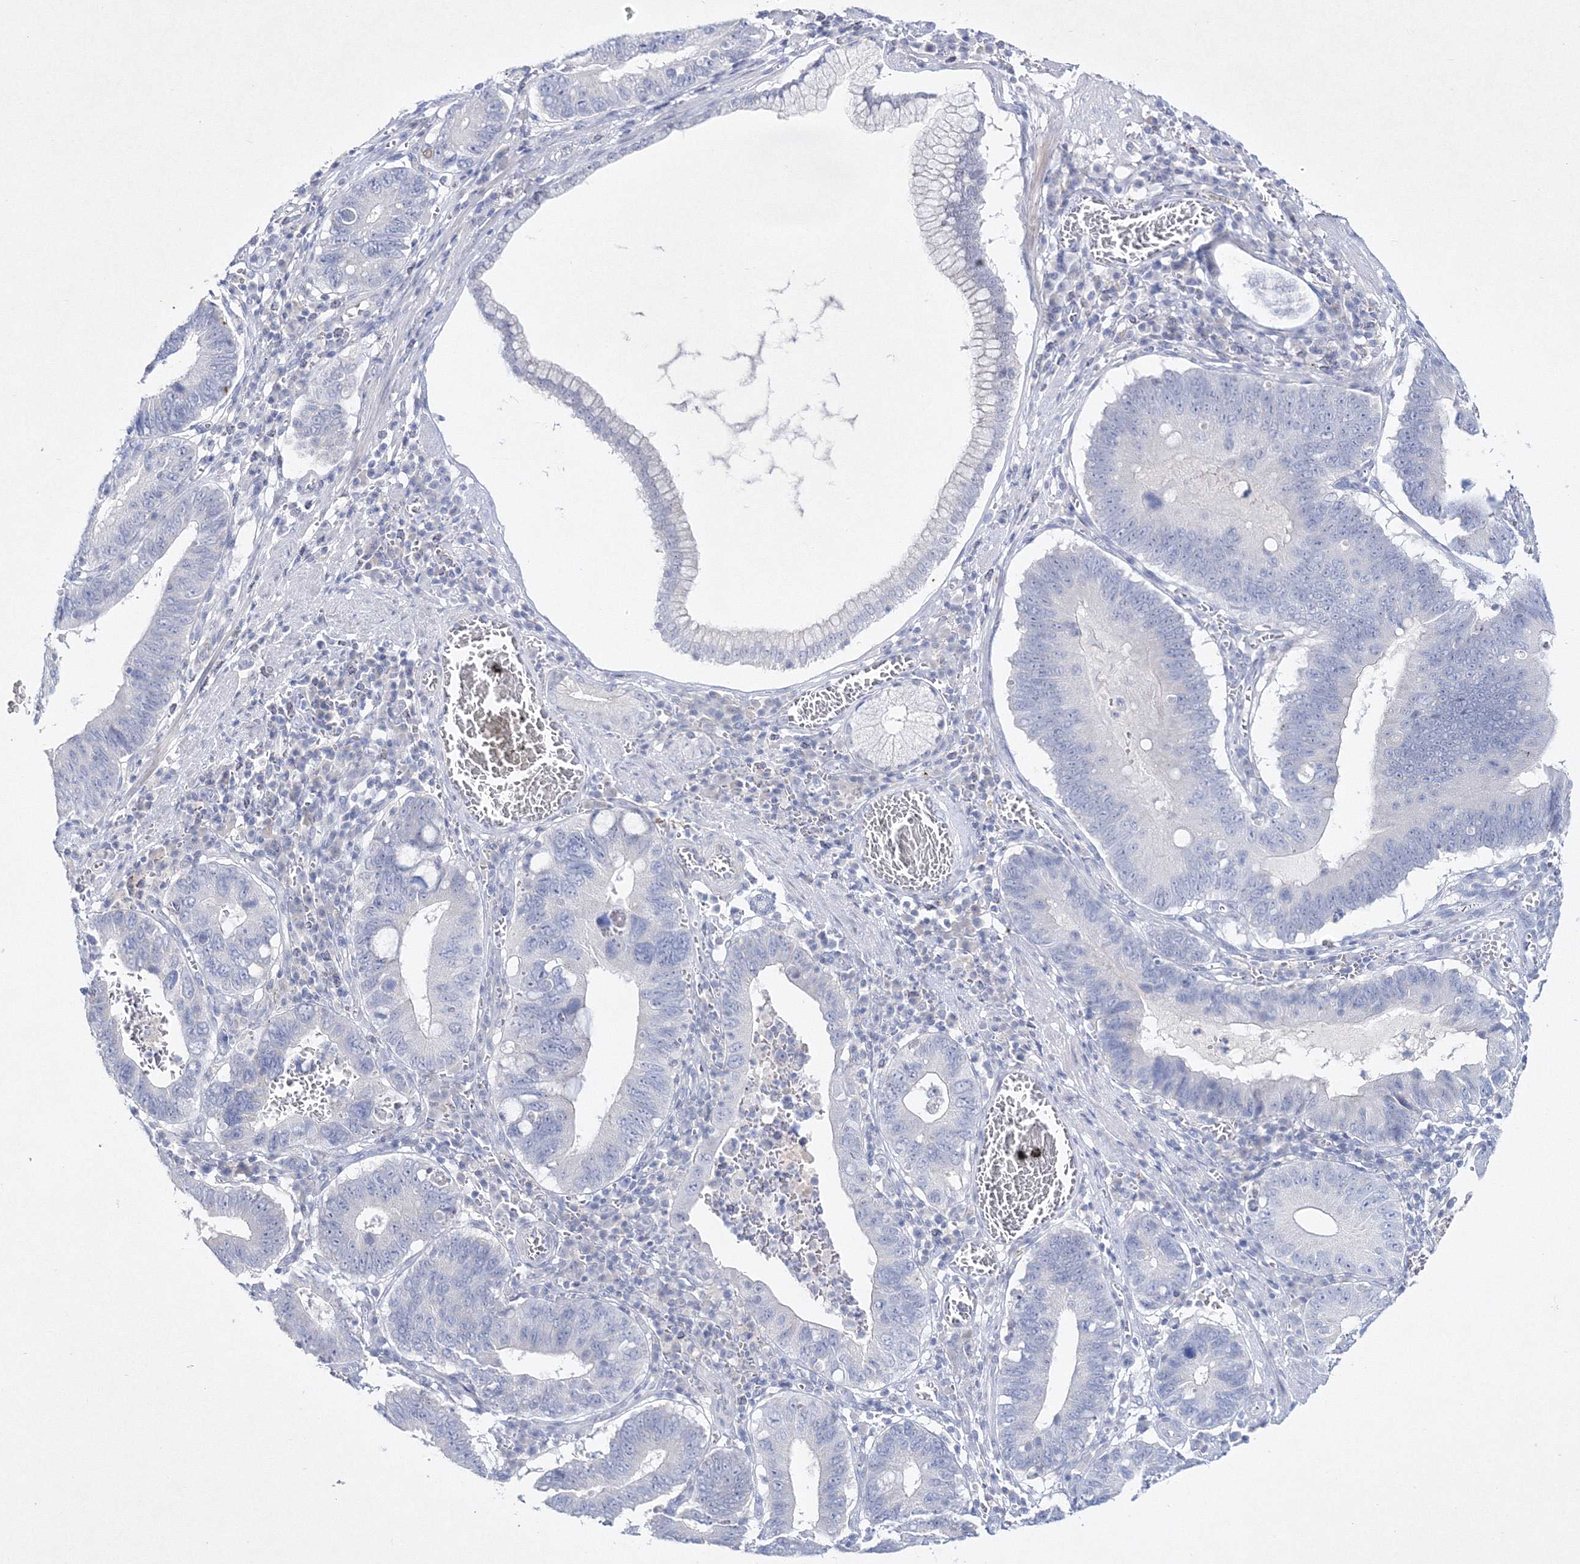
{"staining": {"intensity": "negative", "quantity": "none", "location": "none"}, "tissue": "stomach cancer", "cell_type": "Tumor cells", "image_type": "cancer", "snomed": [{"axis": "morphology", "description": "Adenocarcinoma, NOS"}, {"axis": "topography", "description": "Stomach"}, {"axis": "topography", "description": "Gastric cardia"}], "caption": "Photomicrograph shows no protein positivity in tumor cells of stomach cancer (adenocarcinoma) tissue.", "gene": "NEU4", "patient": {"sex": "male", "age": 59}}